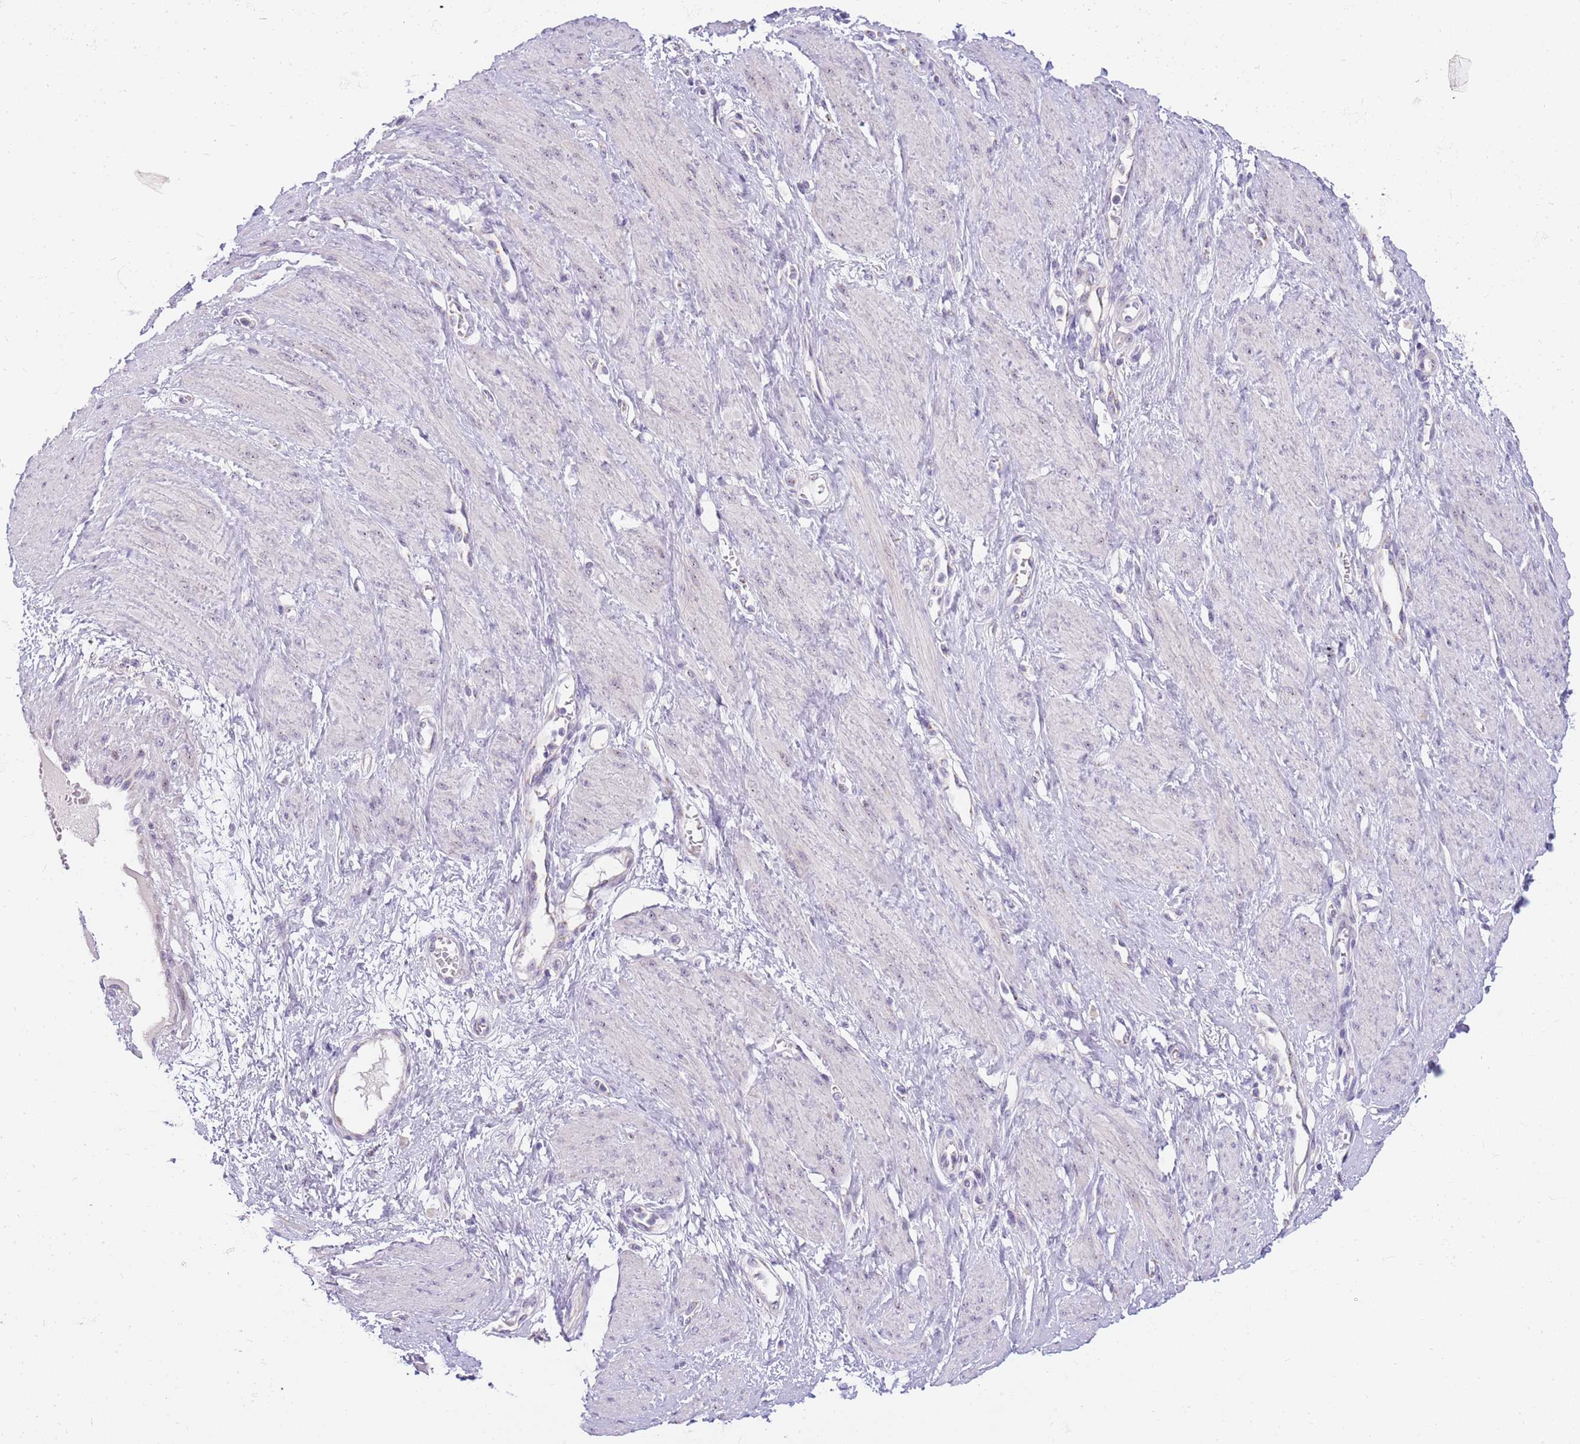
{"staining": {"intensity": "negative", "quantity": "none", "location": "none"}, "tissue": "smooth muscle", "cell_type": "Smooth muscle cells", "image_type": "normal", "snomed": [{"axis": "morphology", "description": "Normal tissue, NOS"}, {"axis": "topography", "description": "Smooth muscle"}, {"axis": "topography", "description": "Uterus"}], "caption": "An IHC histopathology image of unremarkable smooth muscle is shown. There is no staining in smooth muscle cells of smooth muscle. Nuclei are stained in blue.", "gene": "DNAJA3", "patient": {"sex": "female", "age": 39}}